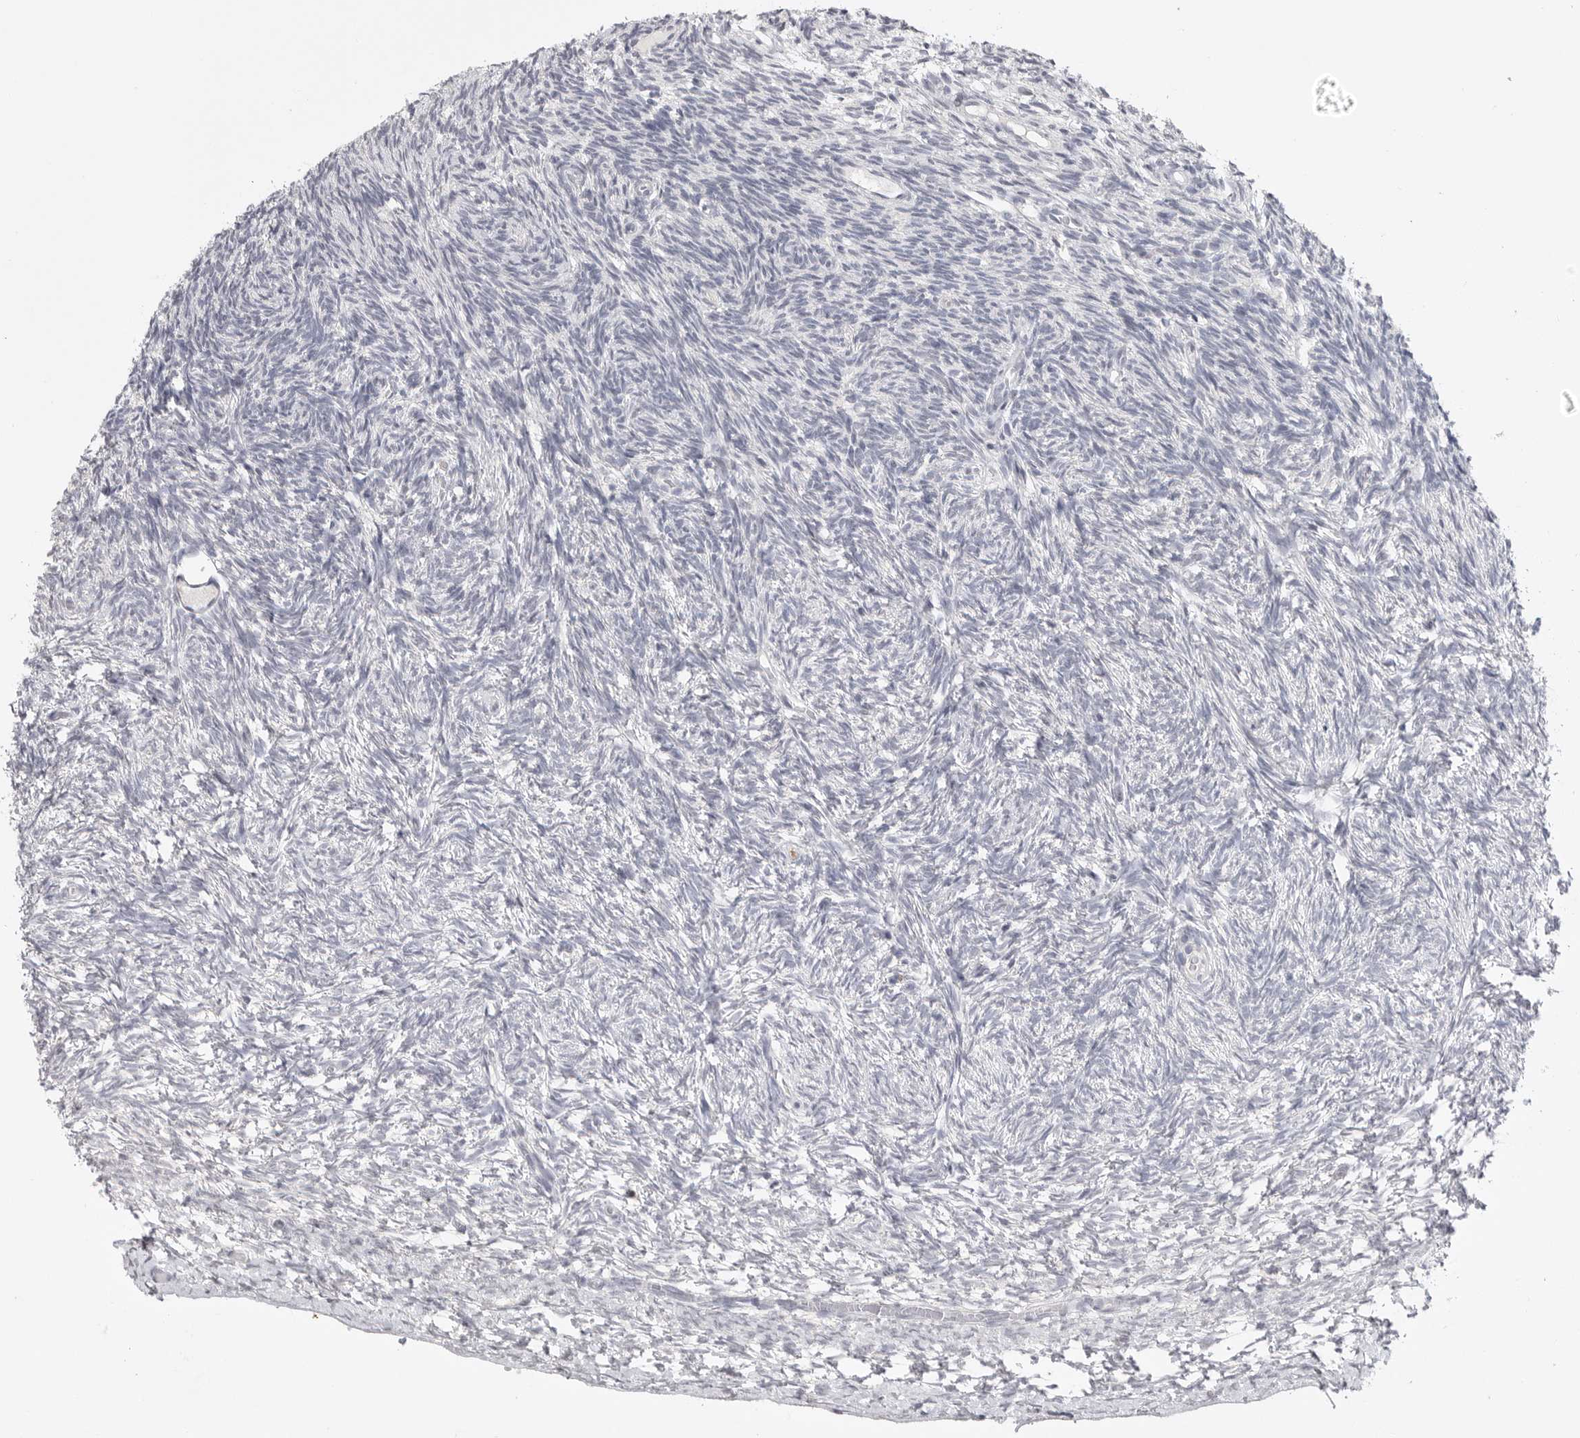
{"staining": {"intensity": "negative", "quantity": "none", "location": "none"}, "tissue": "ovary", "cell_type": "Follicle cells", "image_type": "normal", "snomed": [{"axis": "morphology", "description": "Normal tissue, NOS"}, {"axis": "topography", "description": "Ovary"}], "caption": "Follicle cells are negative for protein expression in benign human ovary. (DAB (3,3'-diaminobenzidine) immunohistochemistry (IHC) with hematoxylin counter stain).", "gene": "FBXO43", "patient": {"sex": "female", "age": 34}}